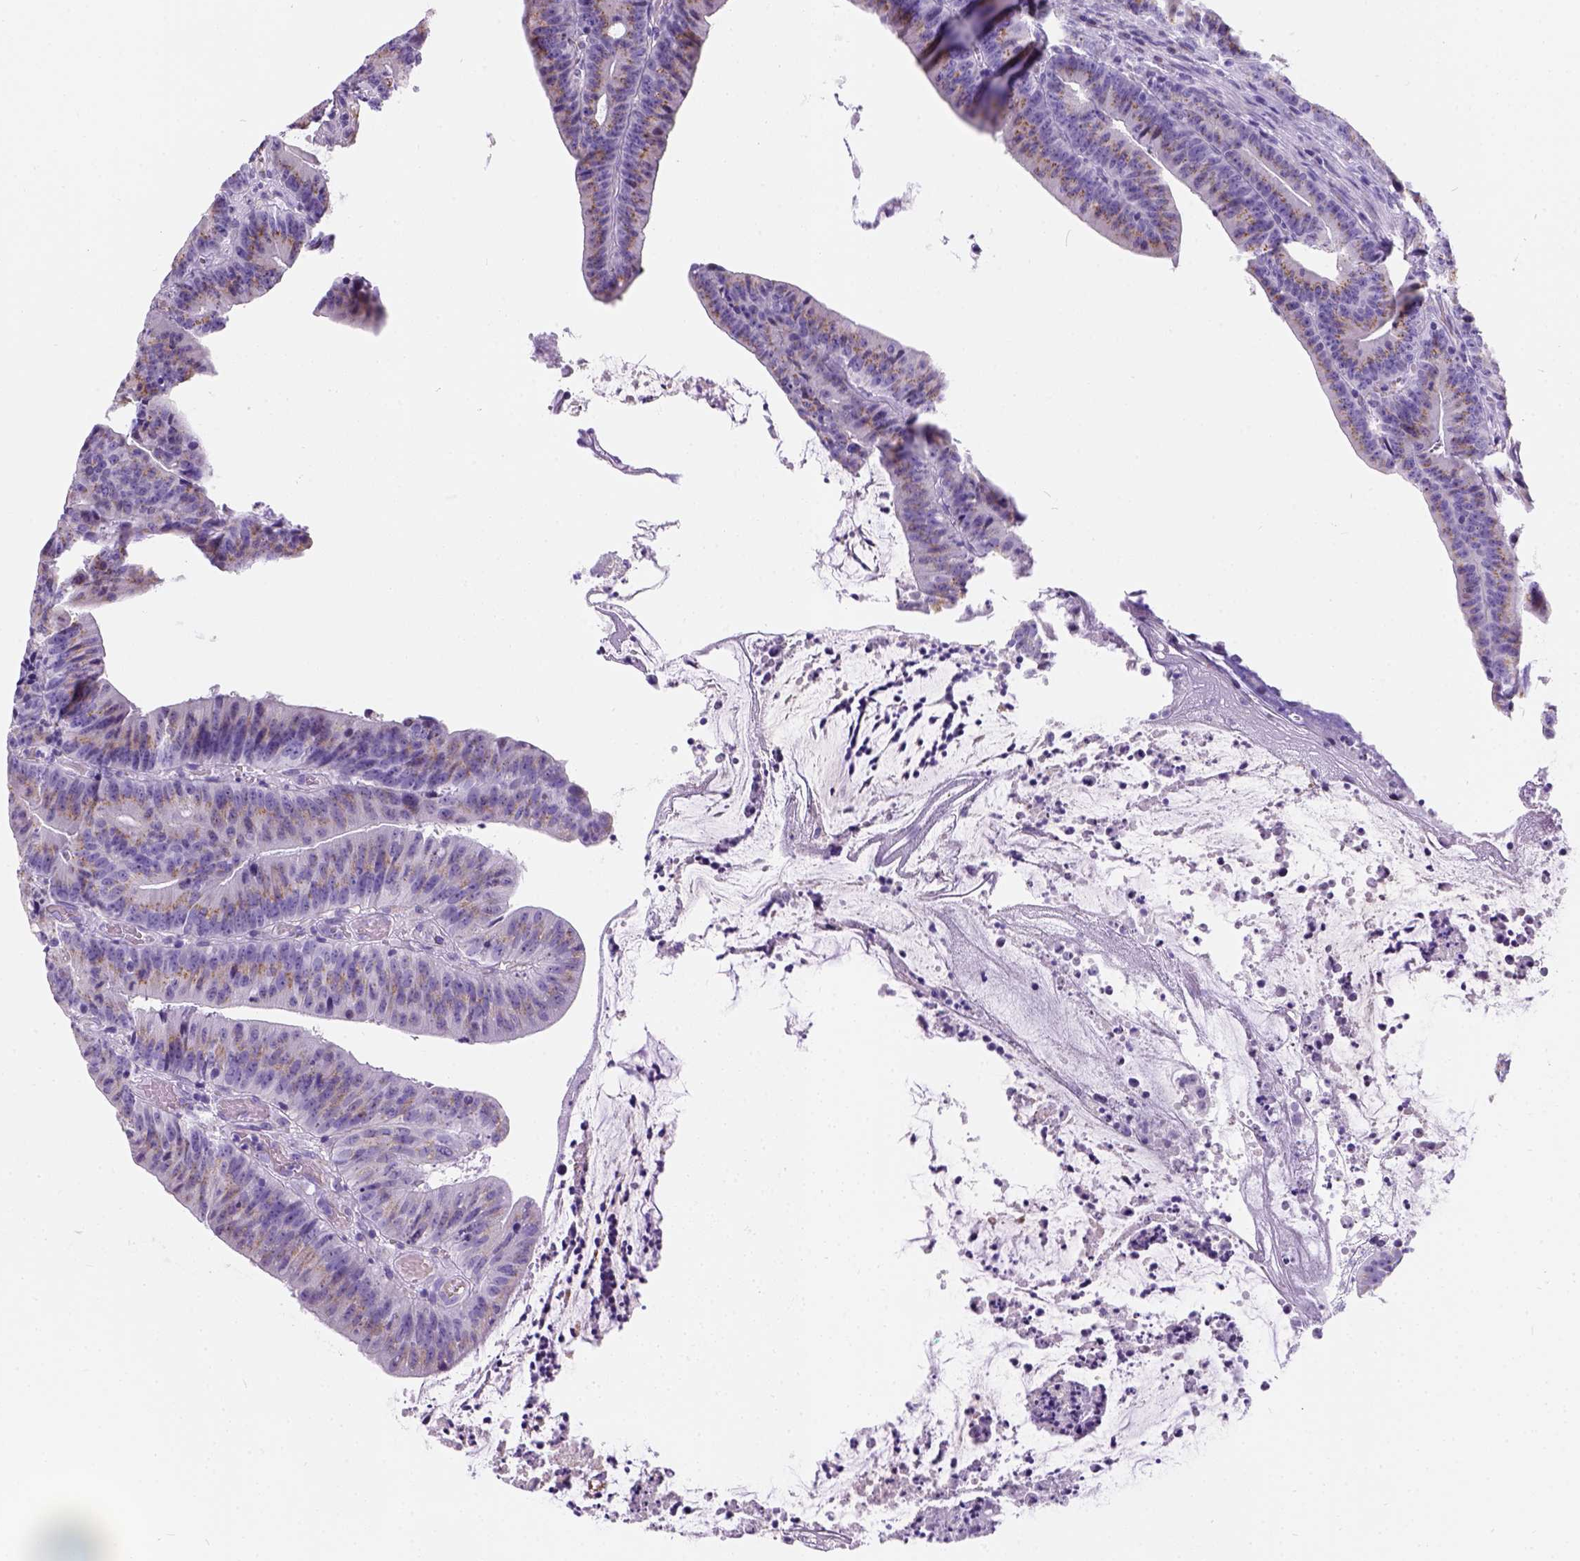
{"staining": {"intensity": "moderate", "quantity": "25%-75%", "location": "cytoplasmic/membranous"}, "tissue": "colorectal cancer", "cell_type": "Tumor cells", "image_type": "cancer", "snomed": [{"axis": "morphology", "description": "Adenocarcinoma, NOS"}, {"axis": "topography", "description": "Colon"}], "caption": "Colorectal cancer stained with a brown dye exhibits moderate cytoplasmic/membranous positive positivity in approximately 25%-75% of tumor cells.", "gene": "PHF7", "patient": {"sex": "female", "age": 78}}